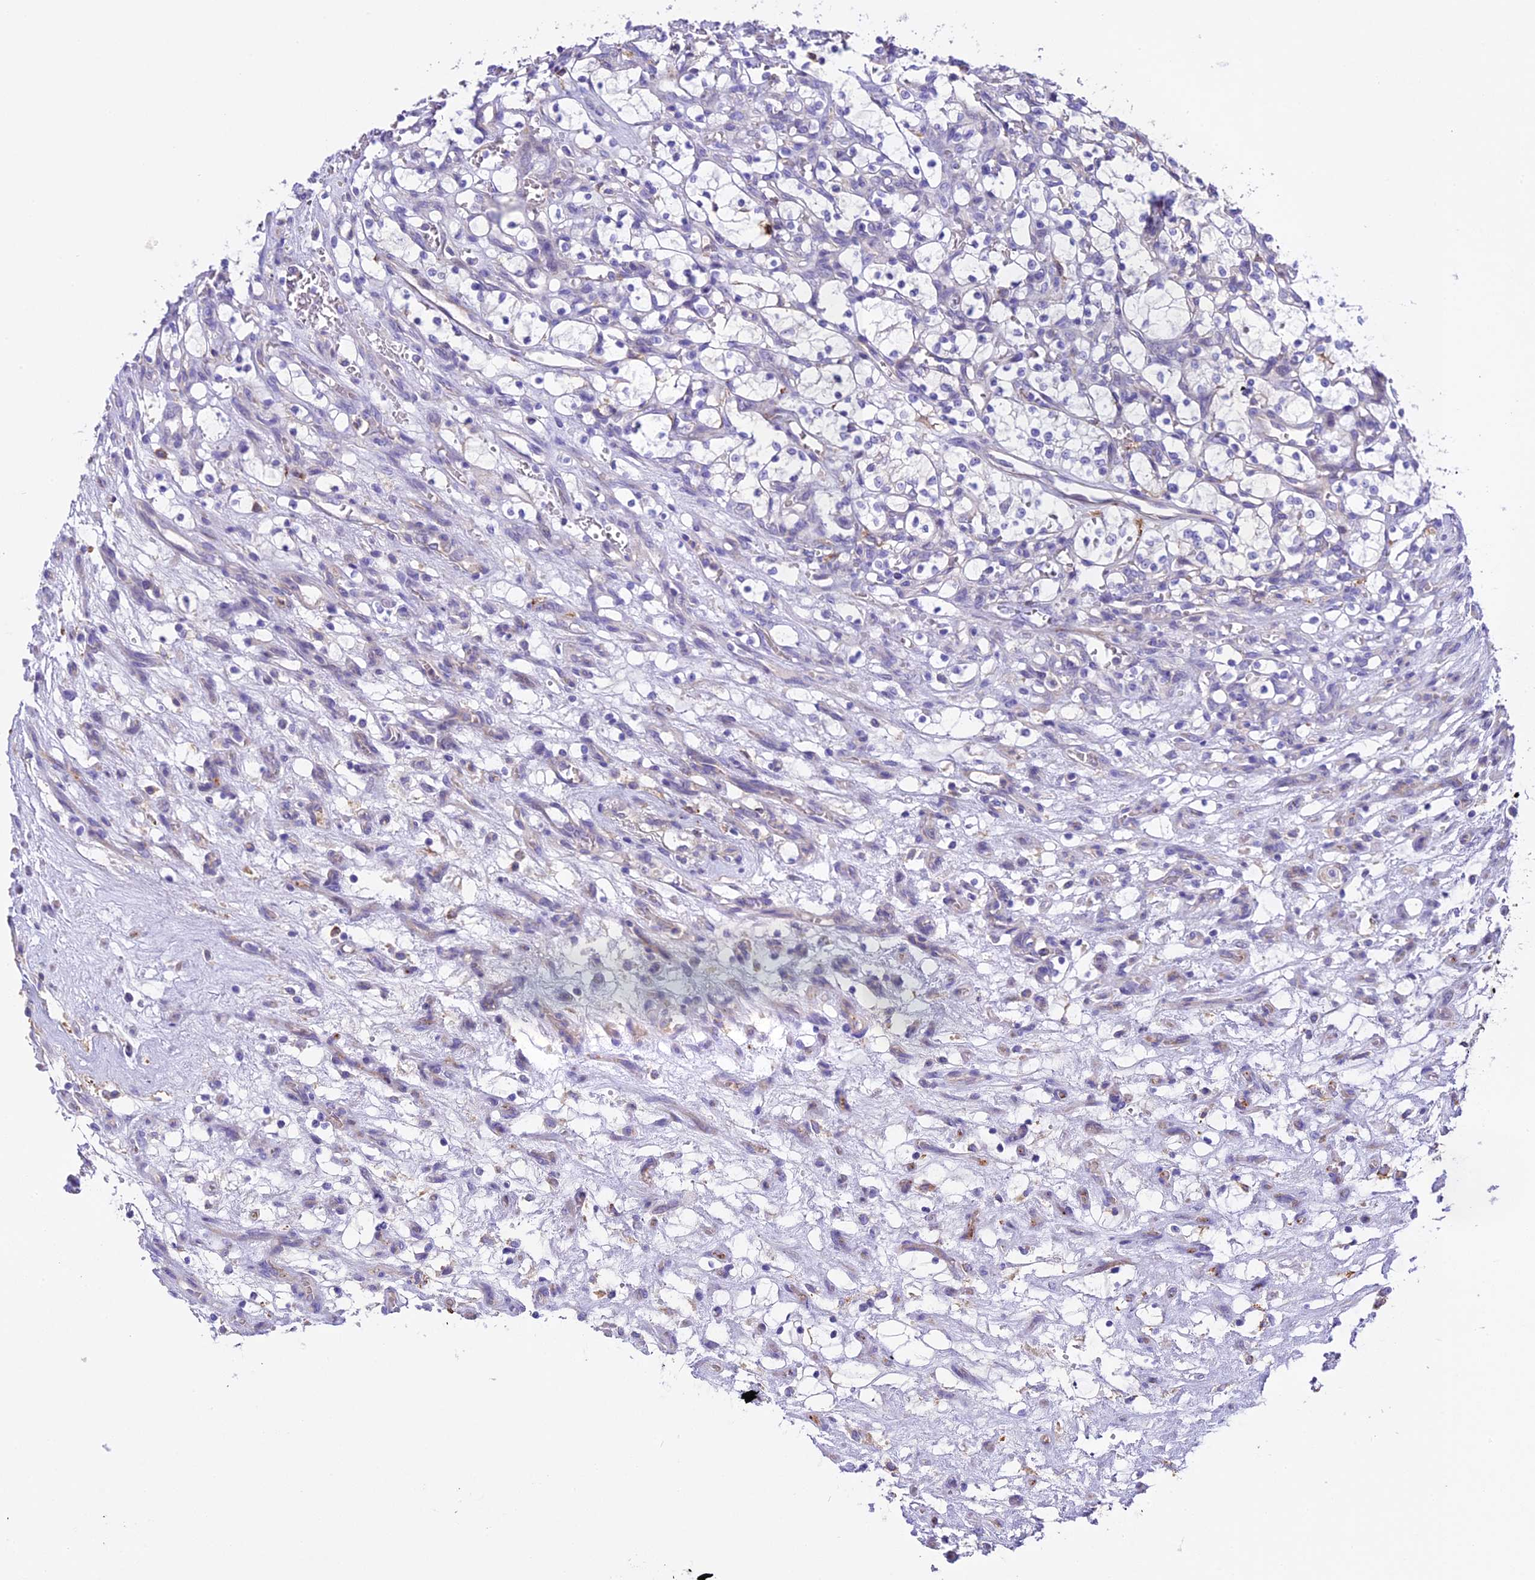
{"staining": {"intensity": "negative", "quantity": "none", "location": "none"}, "tissue": "renal cancer", "cell_type": "Tumor cells", "image_type": "cancer", "snomed": [{"axis": "morphology", "description": "Adenocarcinoma, NOS"}, {"axis": "topography", "description": "Kidney"}], "caption": "Immunohistochemistry (IHC) image of human renal cancer (adenocarcinoma) stained for a protein (brown), which shows no expression in tumor cells.", "gene": "NOD2", "patient": {"sex": "female", "age": 69}}